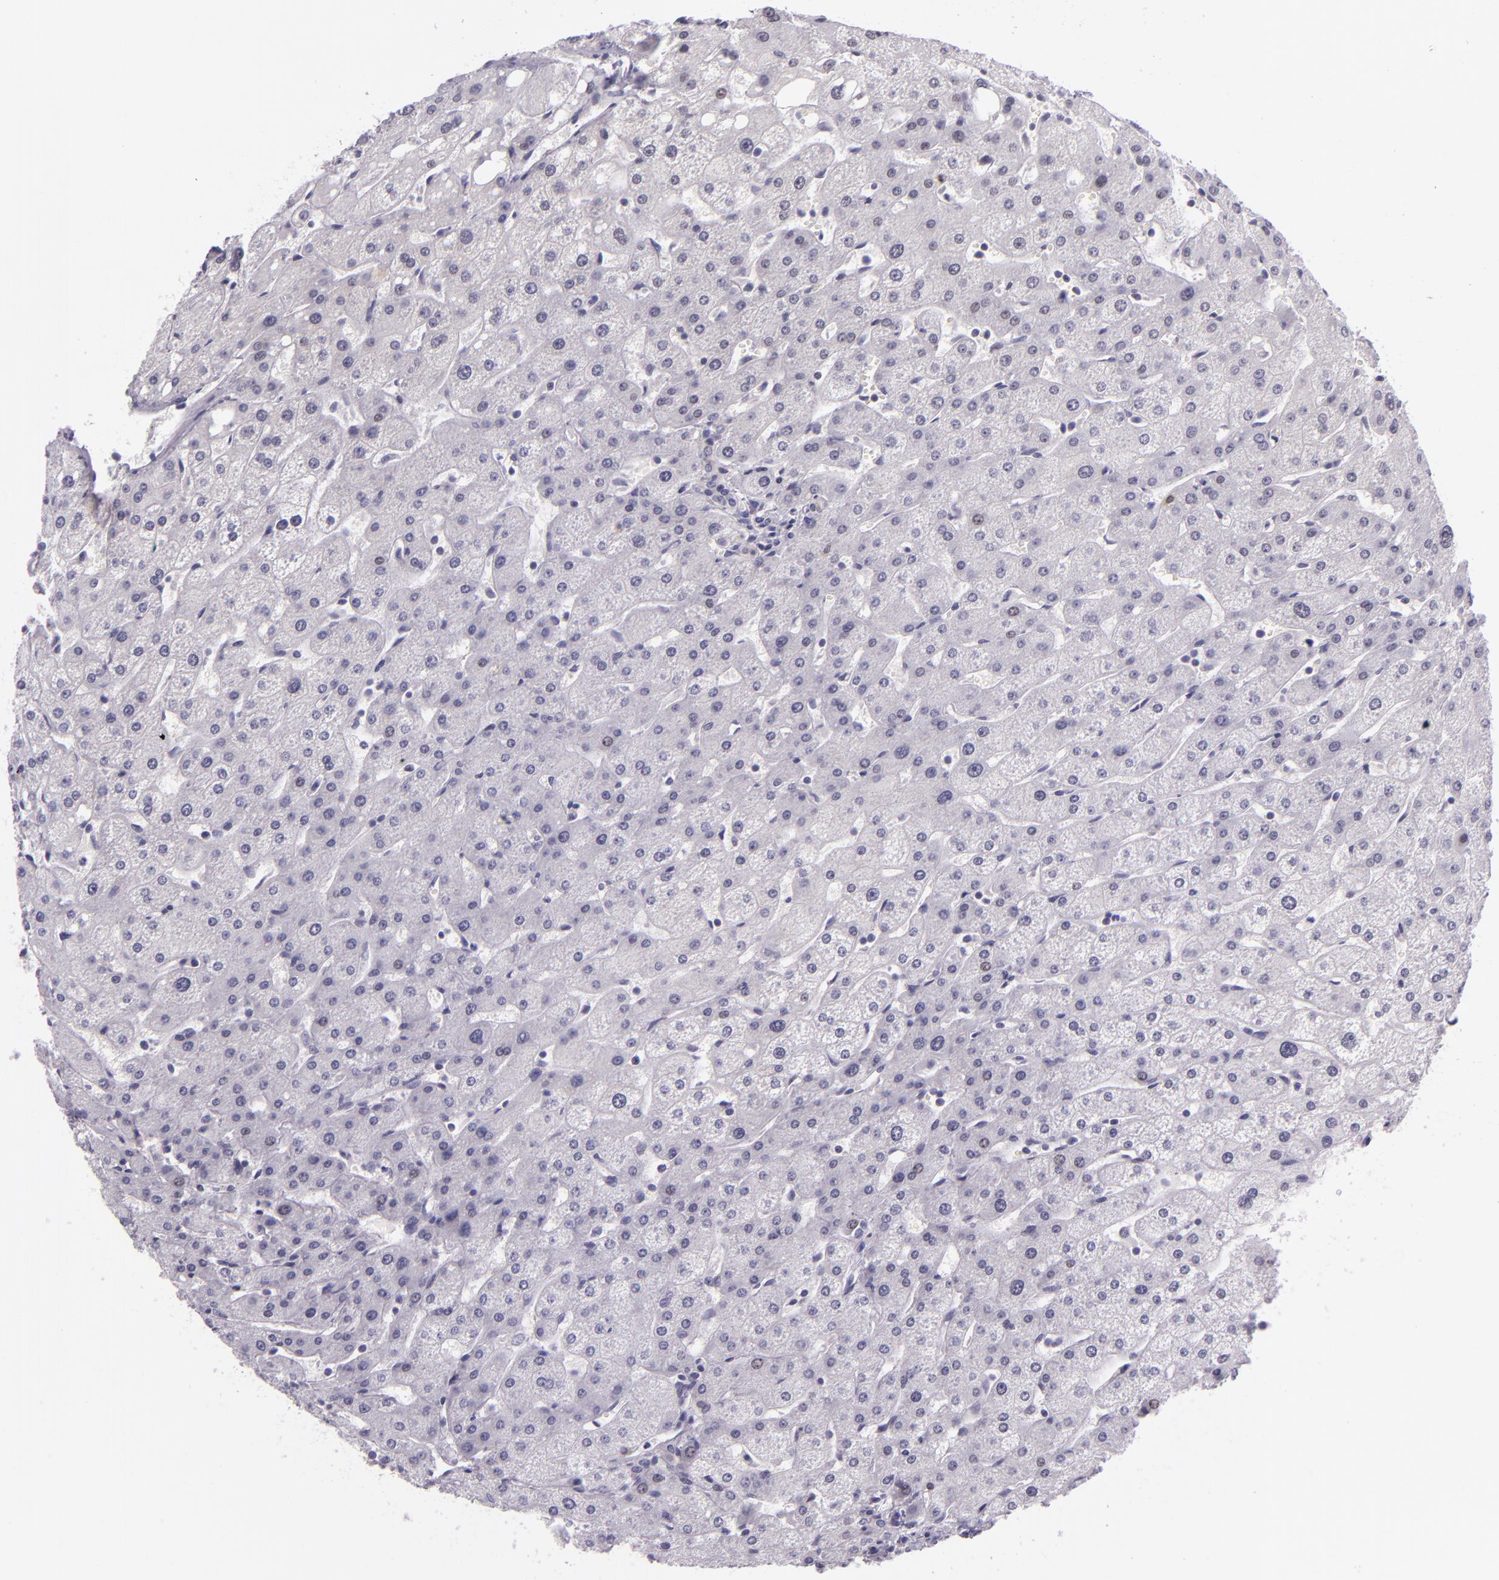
{"staining": {"intensity": "negative", "quantity": "none", "location": "none"}, "tissue": "liver", "cell_type": "Cholangiocytes", "image_type": "normal", "snomed": [{"axis": "morphology", "description": "Normal tissue, NOS"}, {"axis": "topography", "description": "Liver"}], "caption": "Liver stained for a protein using immunohistochemistry demonstrates no positivity cholangiocytes.", "gene": "HSP90AA1", "patient": {"sex": "male", "age": 67}}